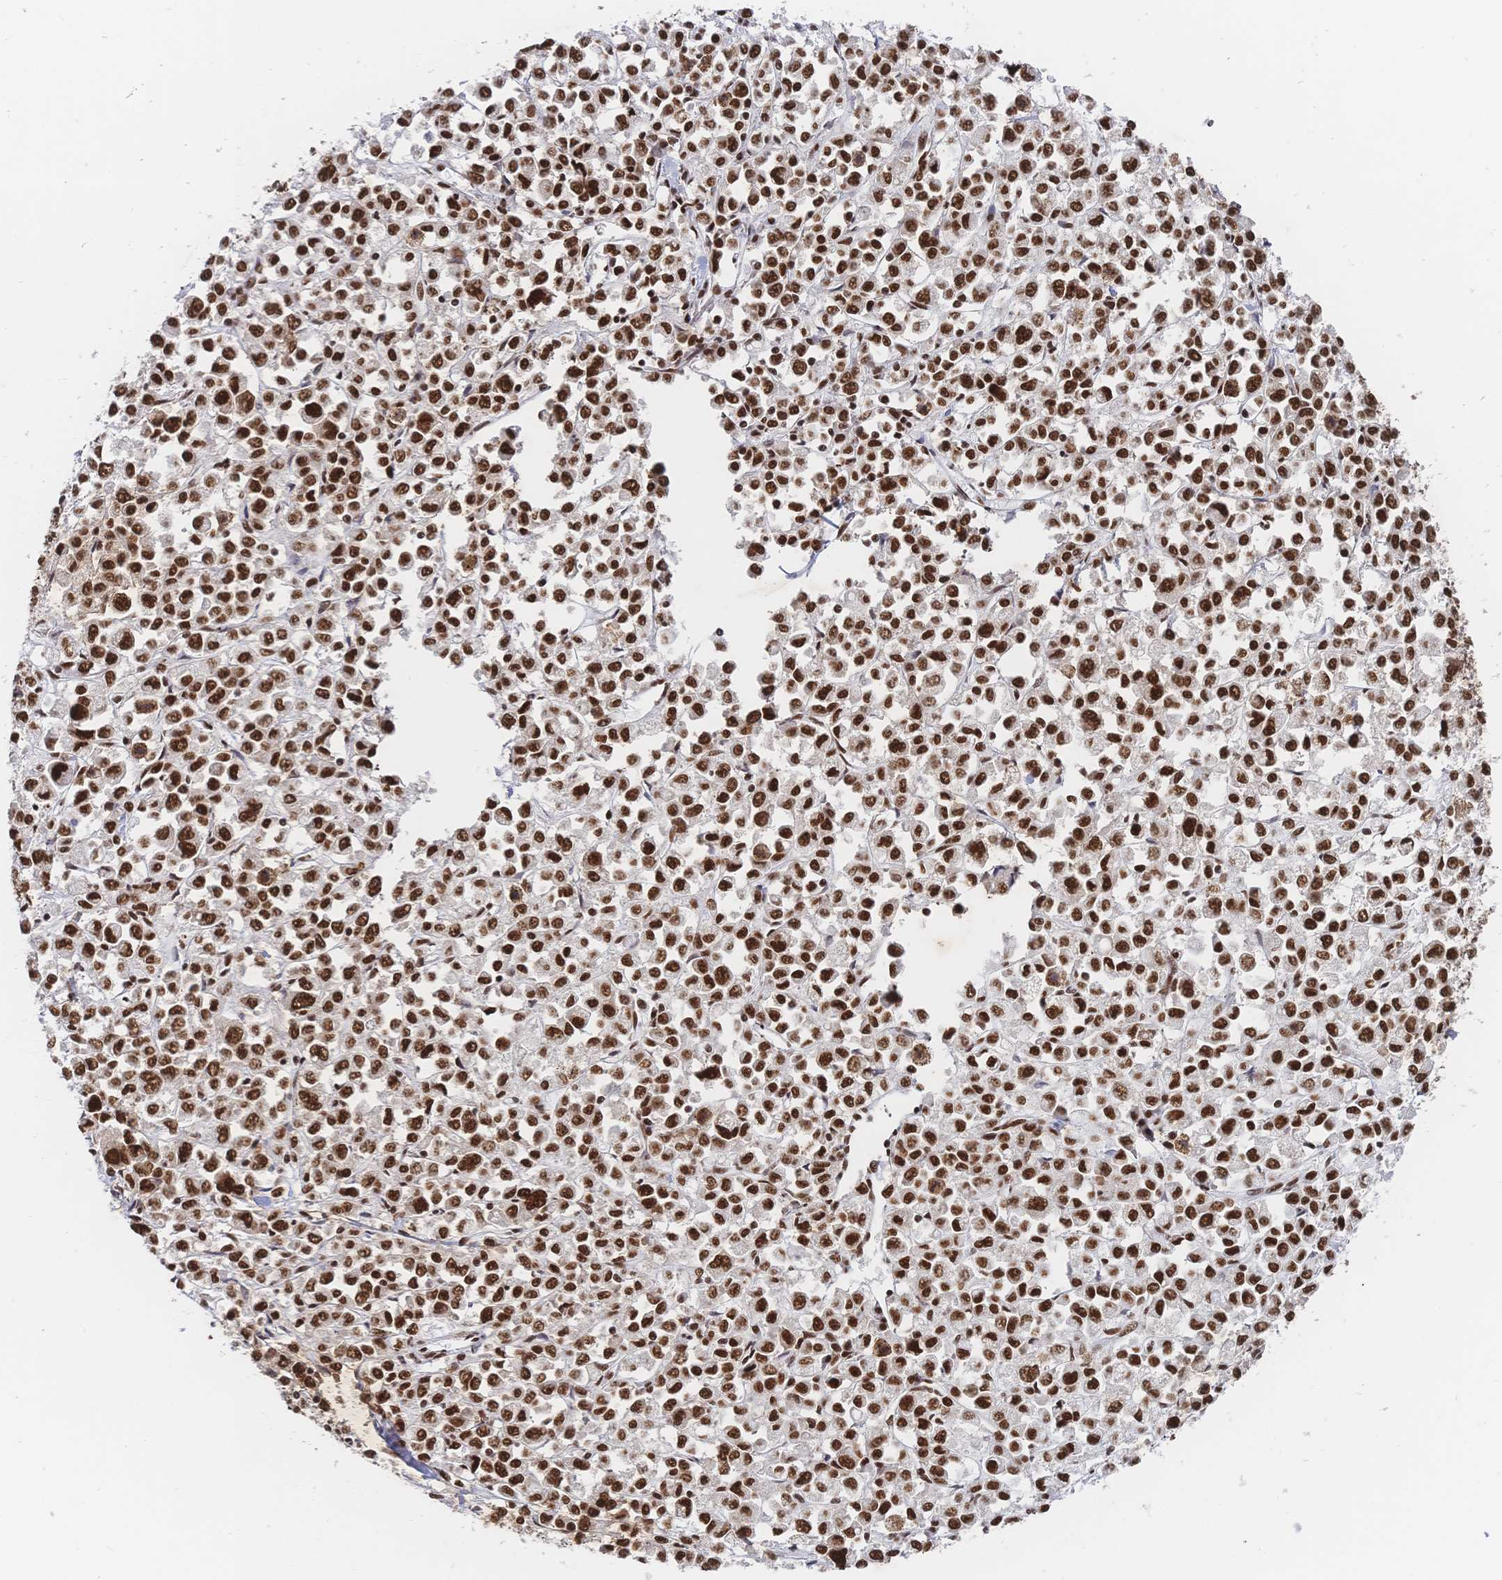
{"staining": {"intensity": "strong", "quantity": ">75%", "location": "nuclear"}, "tissue": "stomach cancer", "cell_type": "Tumor cells", "image_type": "cancer", "snomed": [{"axis": "morphology", "description": "Adenocarcinoma, NOS"}, {"axis": "topography", "description": "Stomach, upper"}], "caption": "A brown stain shows strong nuclear expression of a protein in stomach cancer (adenocarcinoma) tumor cells.", "gene": "SRSF1", "patient": {"sex": "male", "age": 70}}